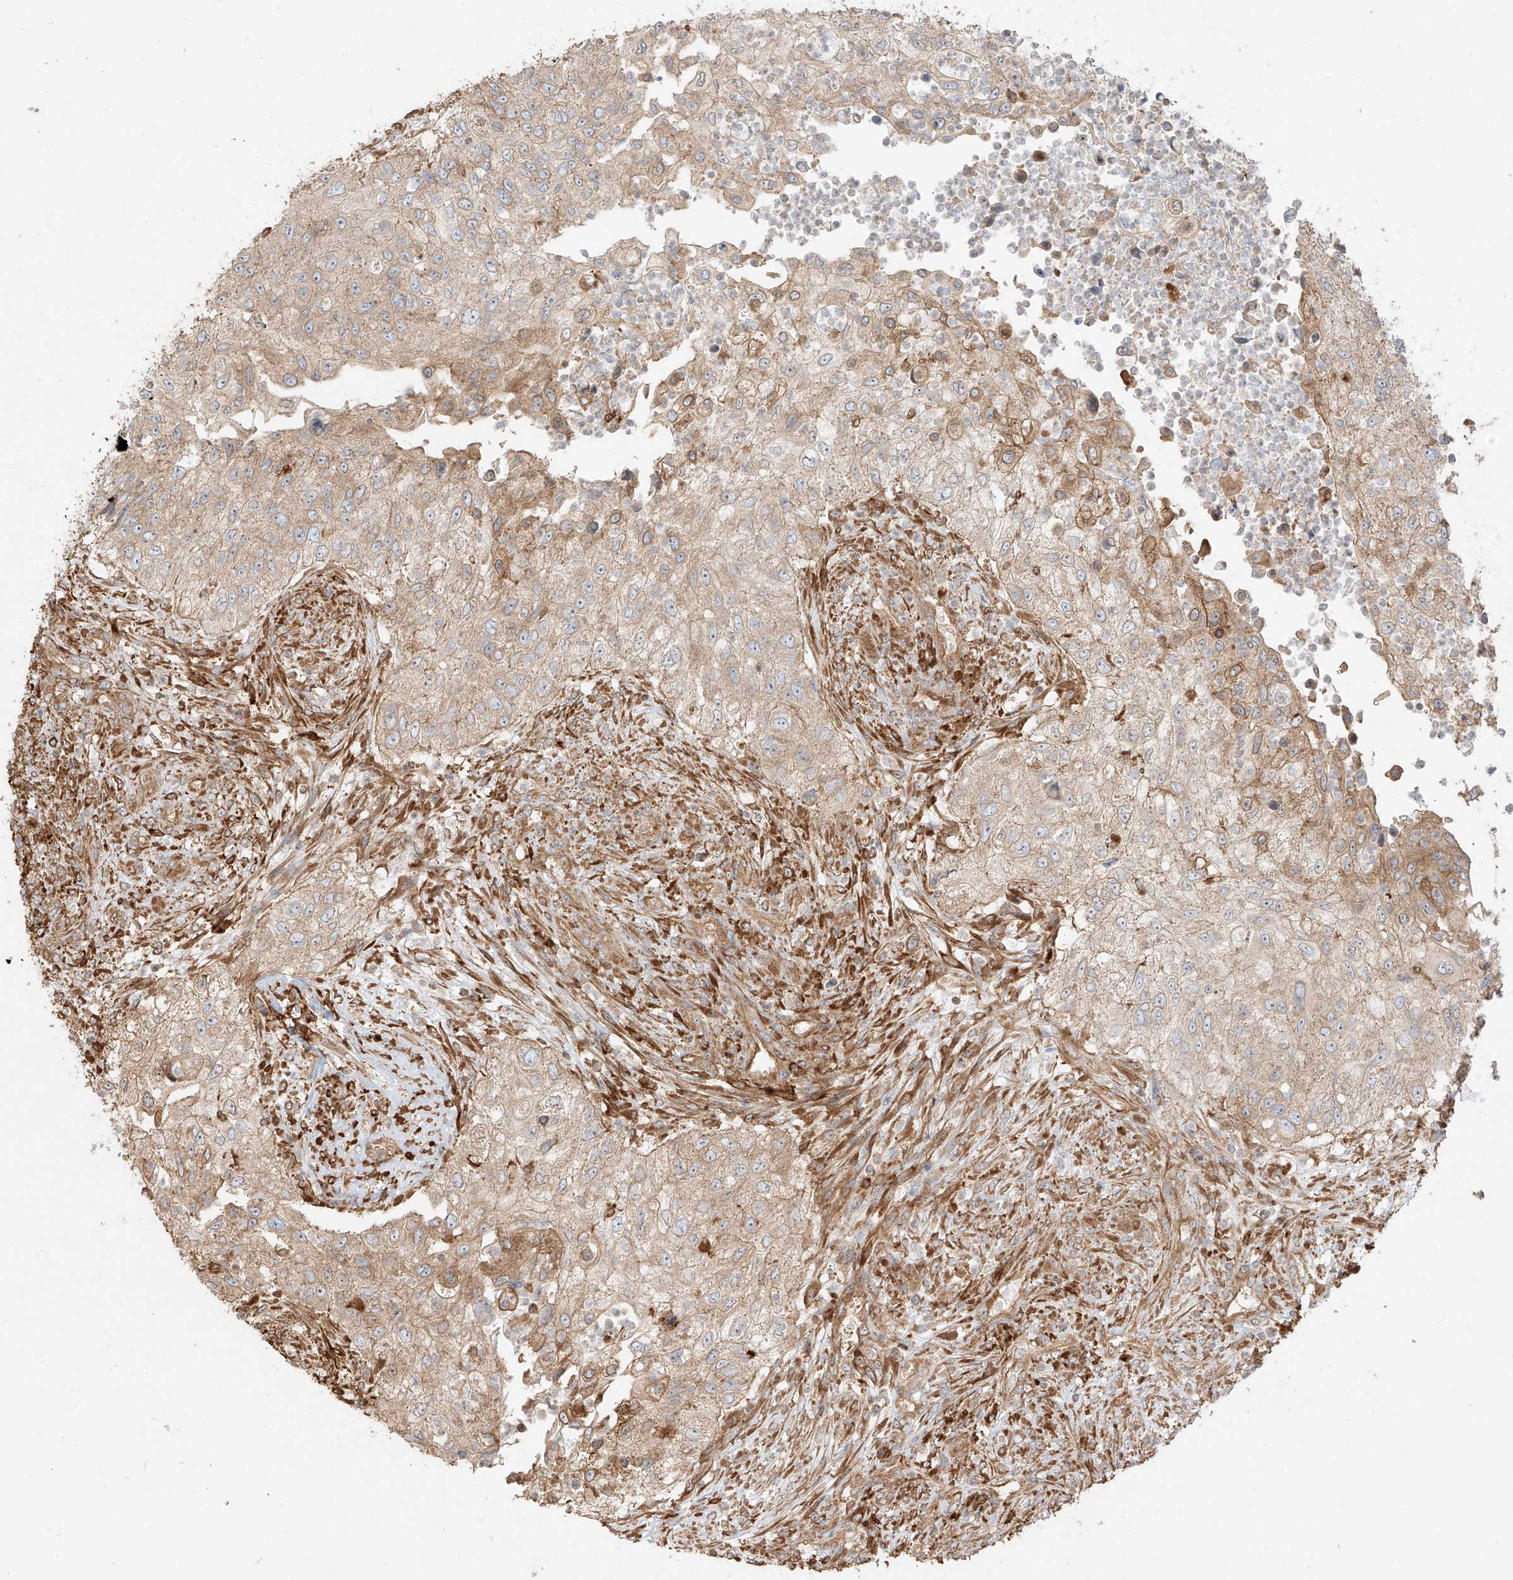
{"staining": {"intensity": "moderate", "quantity": "25%-75%", "location": "cytoplasmic/membranous"}, "tissue": "urothelial cancer", "cell_type": "Tumor cells", "image_type": "cancer", "snomed": [{"axis": "morphology", "description": "Urothelial carcinoma, High grade"}, {"axis": "topography", "description": "Urinary bladder"}], "caption": "Urothelial cancer stained with DAB immunohistochemistry (IHC) exhibits medium levels of moderate cytoplasmic/membranous positivity in about 25%-75% of tumor cells.", "gene": "SNX9", "patient": {"sex": "female", "age": 60}}